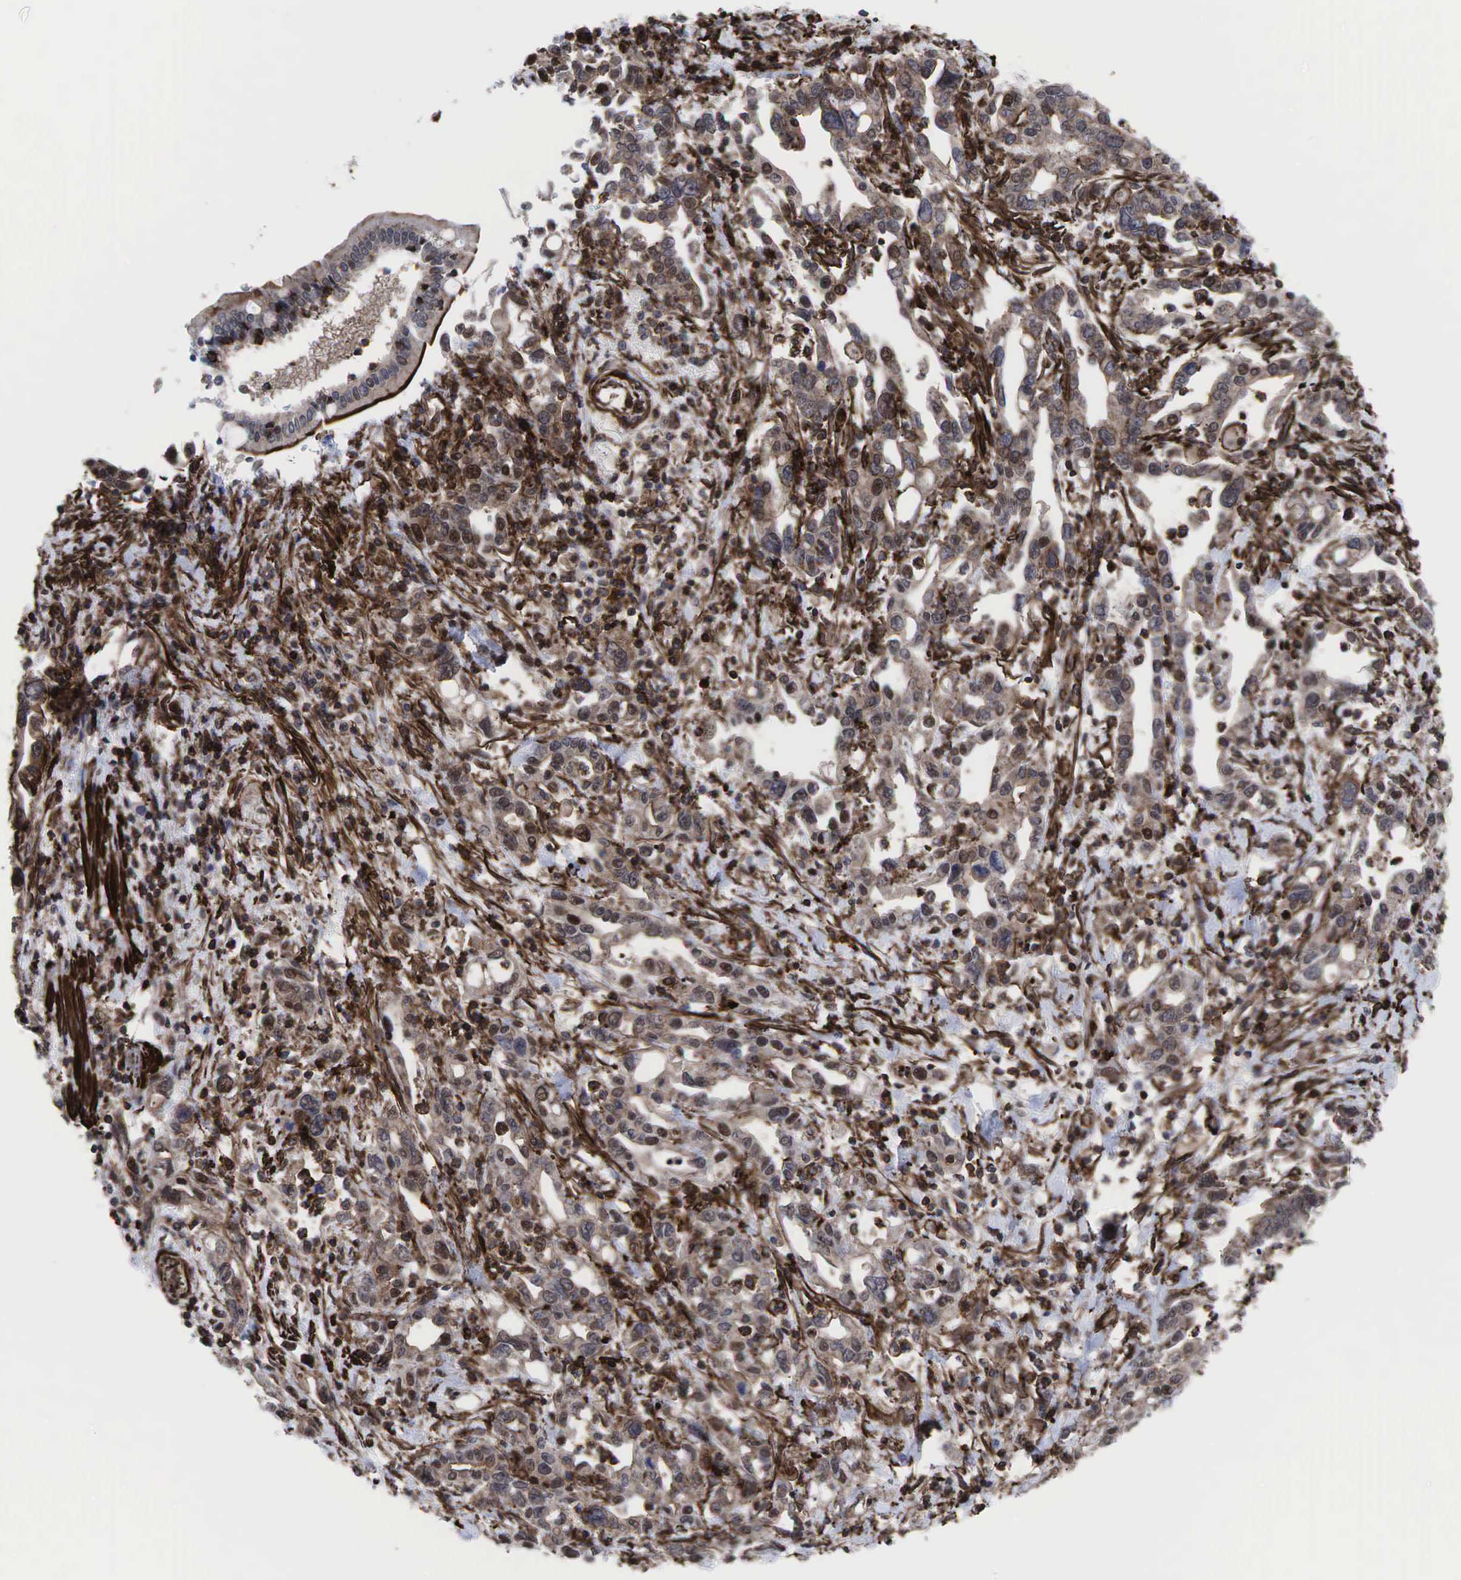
{"staining": {"intensity": "weak", "quantity": ">75%", "location": "cytoplasmic/membranous"}, "tissue": "pancreatic cancer", "cell_type": "Tumor cells", "image_type": "cancer", "snomed": [{"axis": "morphology", "description": "Adenocarcinoma, NOS"}, {"axis": "topography", "description": "Pancreas"}], "caption": "Weak cytoplasmic/membranous protein staining is appreciated in about >75% of tumor cells in pancreatic cancer. The staining is performed using DAB (3,3'-diaminobenzidine) brown chromogen to label protein expression. The nuclei are counter-stained blue using hematoxylin.", "gene": "GPRASP1", "patient": {"sex": "female", "age": 57}}